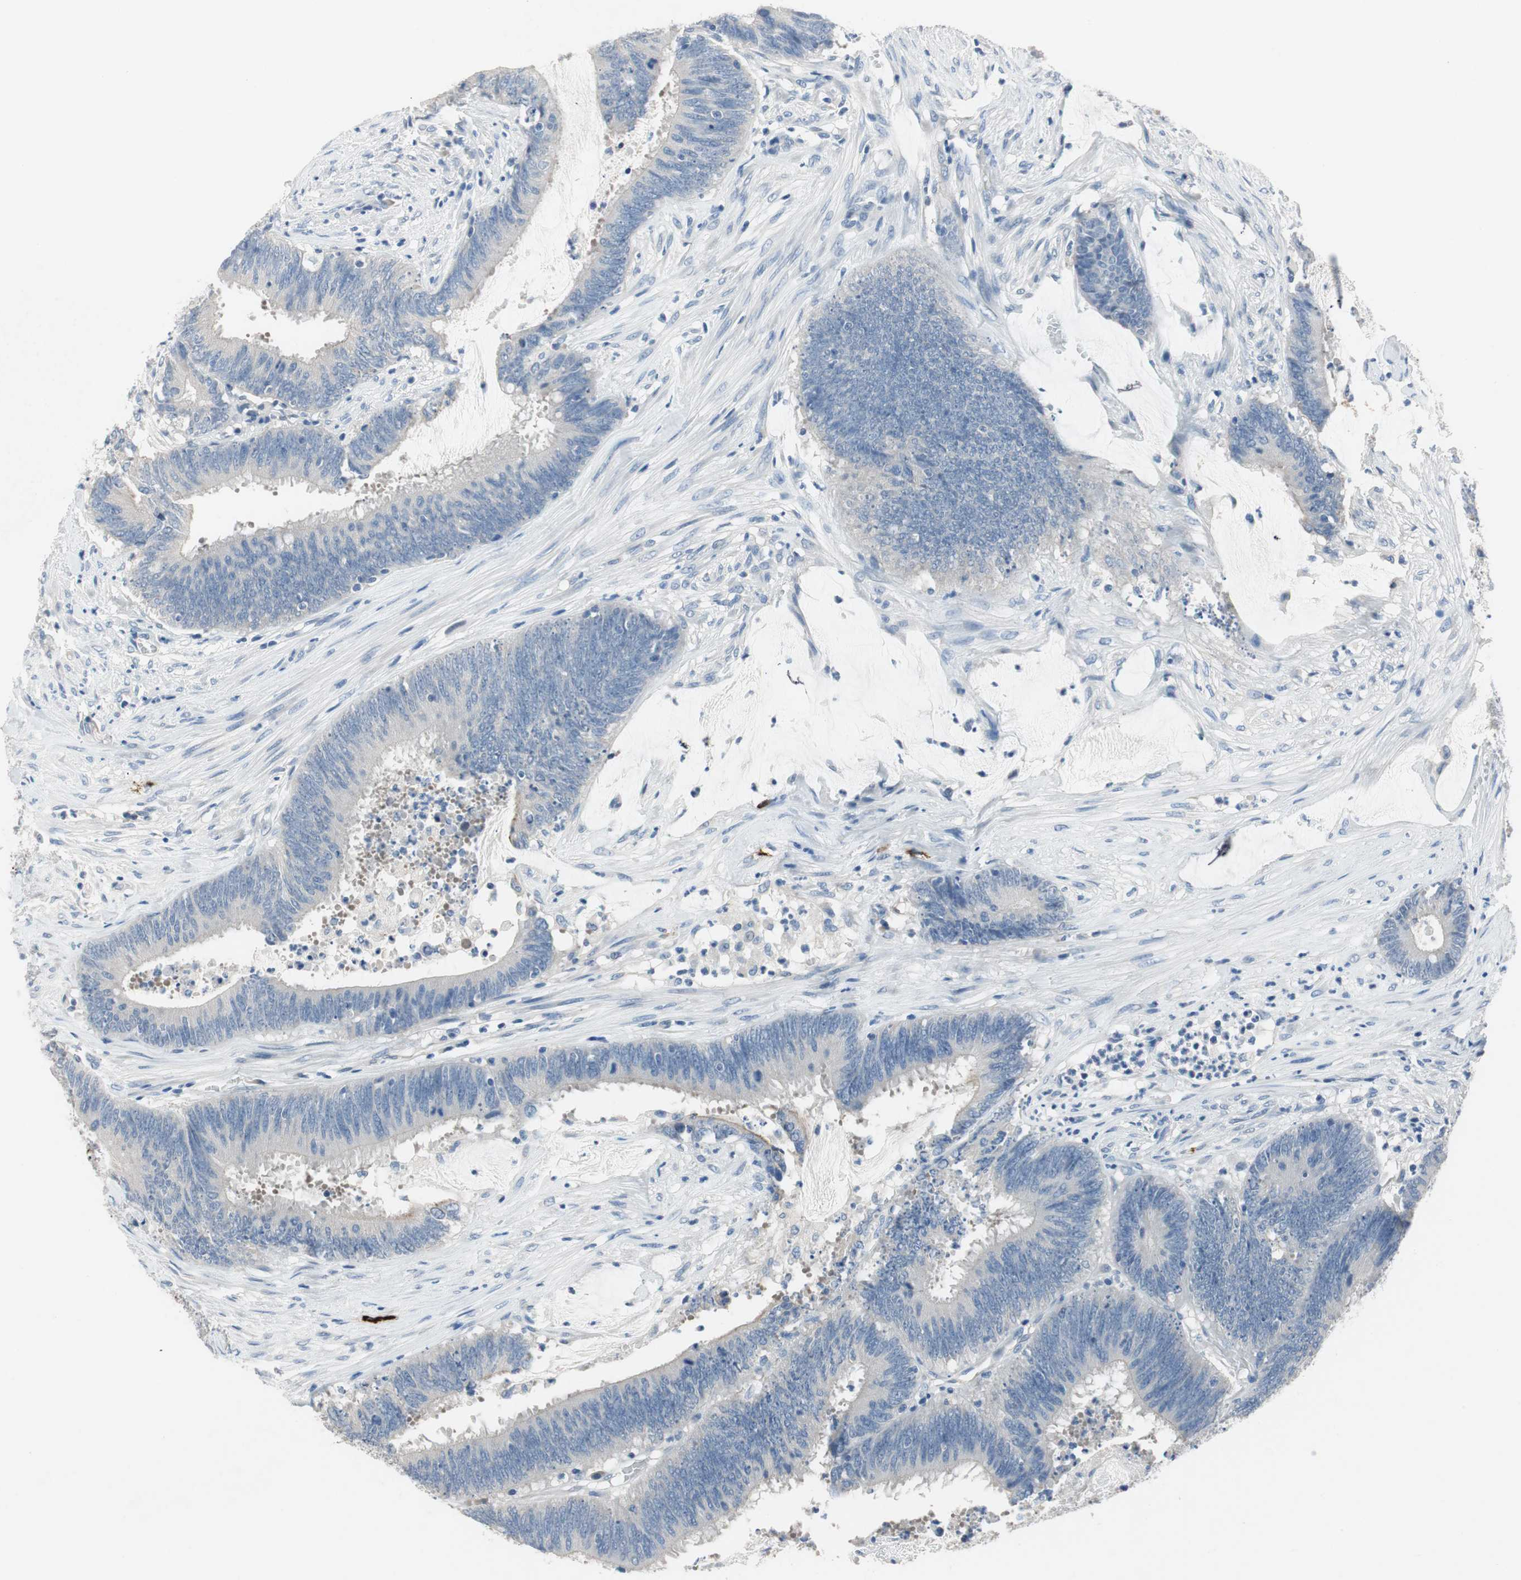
{"staining": {"intensity": "negative", "quantity": "none", "location": "none"}, "tissue": "colorectal cancer", "cell_type": "Tumor cells", "image_type": "cancer", "snomed": [{"axis": "morphology", "description": "Adenocarcinoma, NOS"}, {"axis": "topography", "description": "Rectum"}], "caption": "A micrograph of human adenocarcinoma (colorectal) is negative for staining in tumor cells.", "gene": "CPA3", "patient": {"sex": "female", "age": 66}}